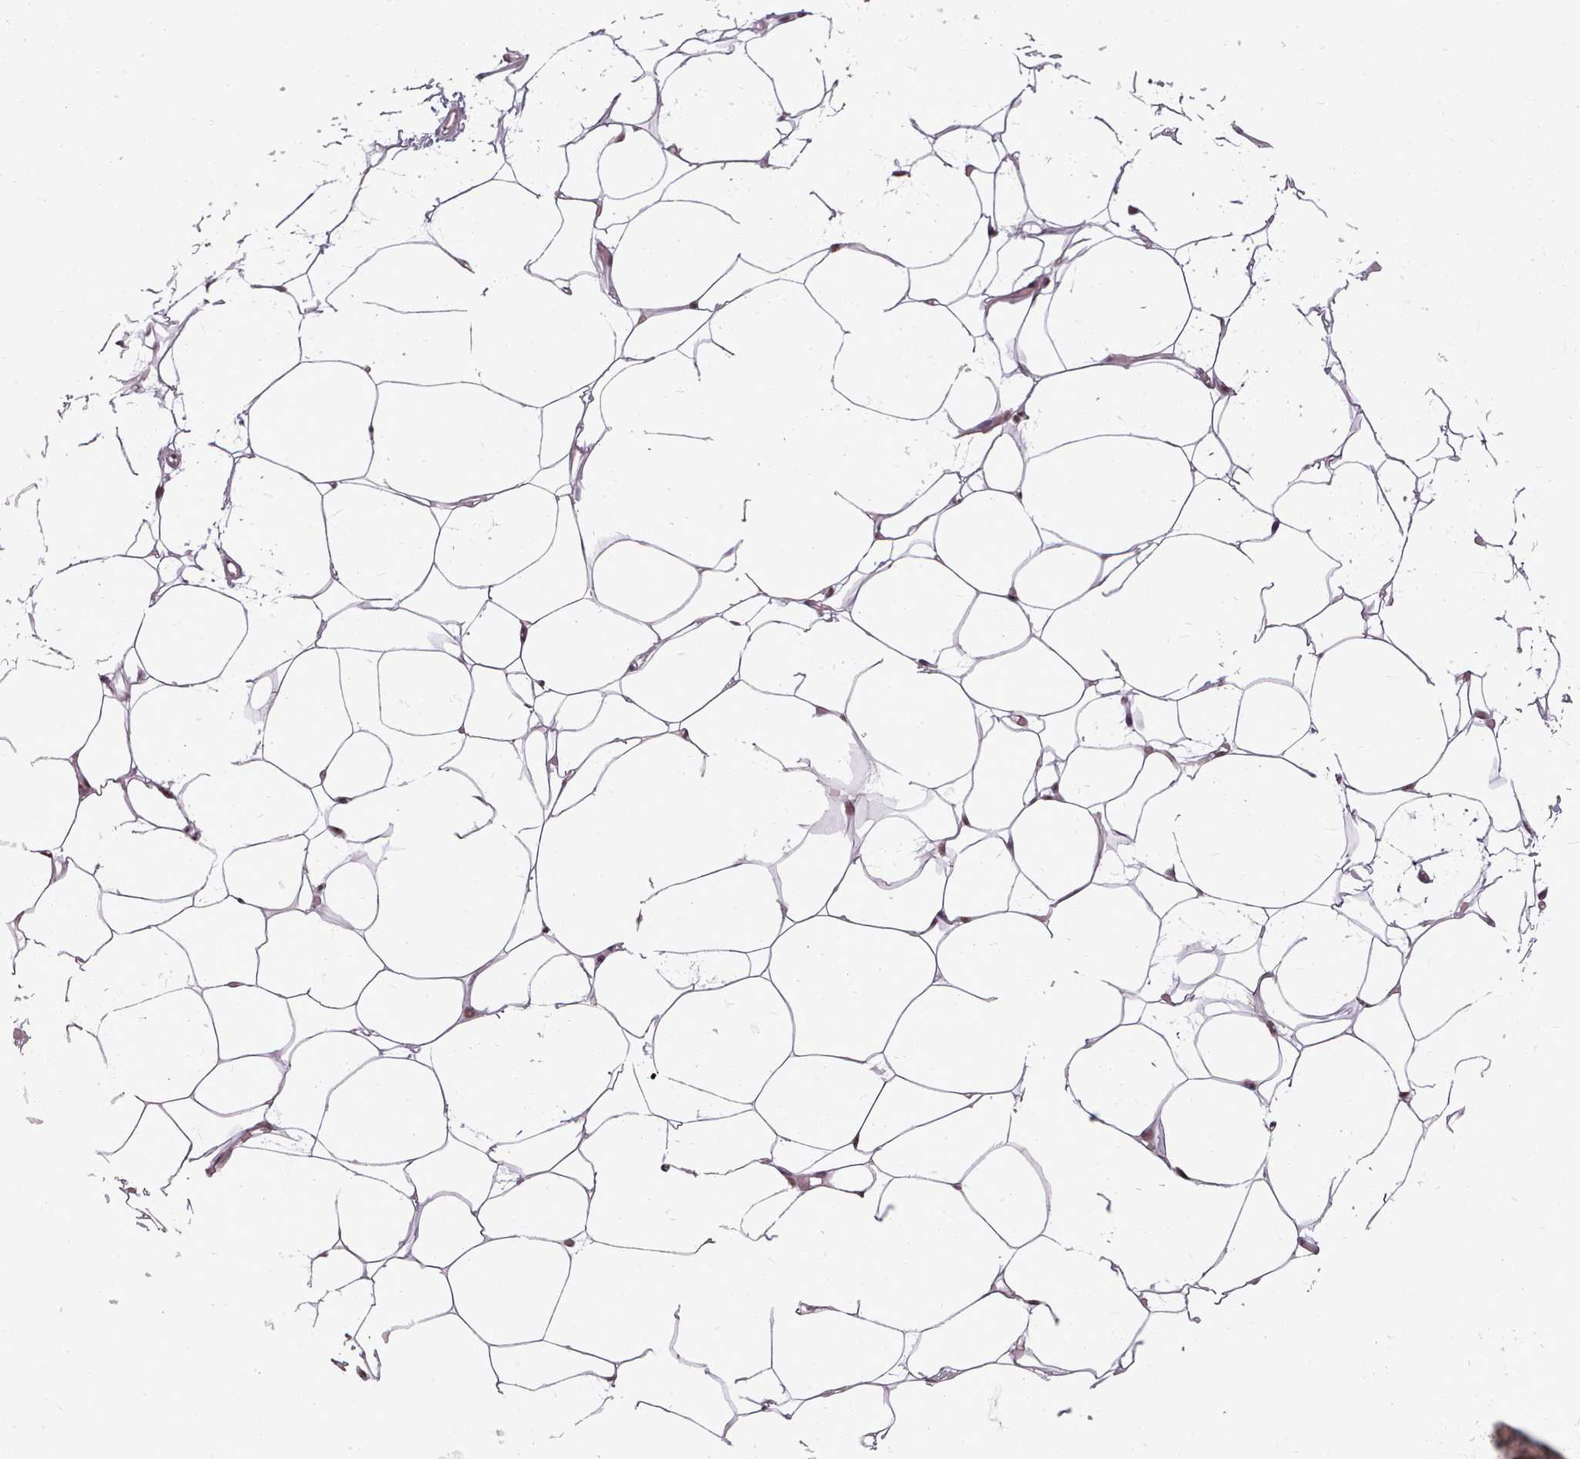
{"staining": {"intensity": "moderate", "quantity": ">75%", "location": "nuclear"}, "tissue": "adipose tissue", "cell_type": "Adipocytes", "image_type": "normal", "snomed": [{"axis": "morphology", "description": "Normal tissue, NOS"}, {"axis": "topography", "description": "Breast"}], "caption": "Adipose tissue stained with DAB (3,3'-diaminobenzidine) immunohistochemistry shows medium levels of moderate nuclear positivity in about >75% of adipocytes. (Stains: DAB (3,3'-diaminobenzidine) in brown, nuclei in blue, Microscopy: brightfield microscopy at high magnification).", "gene": "SRRM1", "patient": {"sex": "female", "age": 23}}